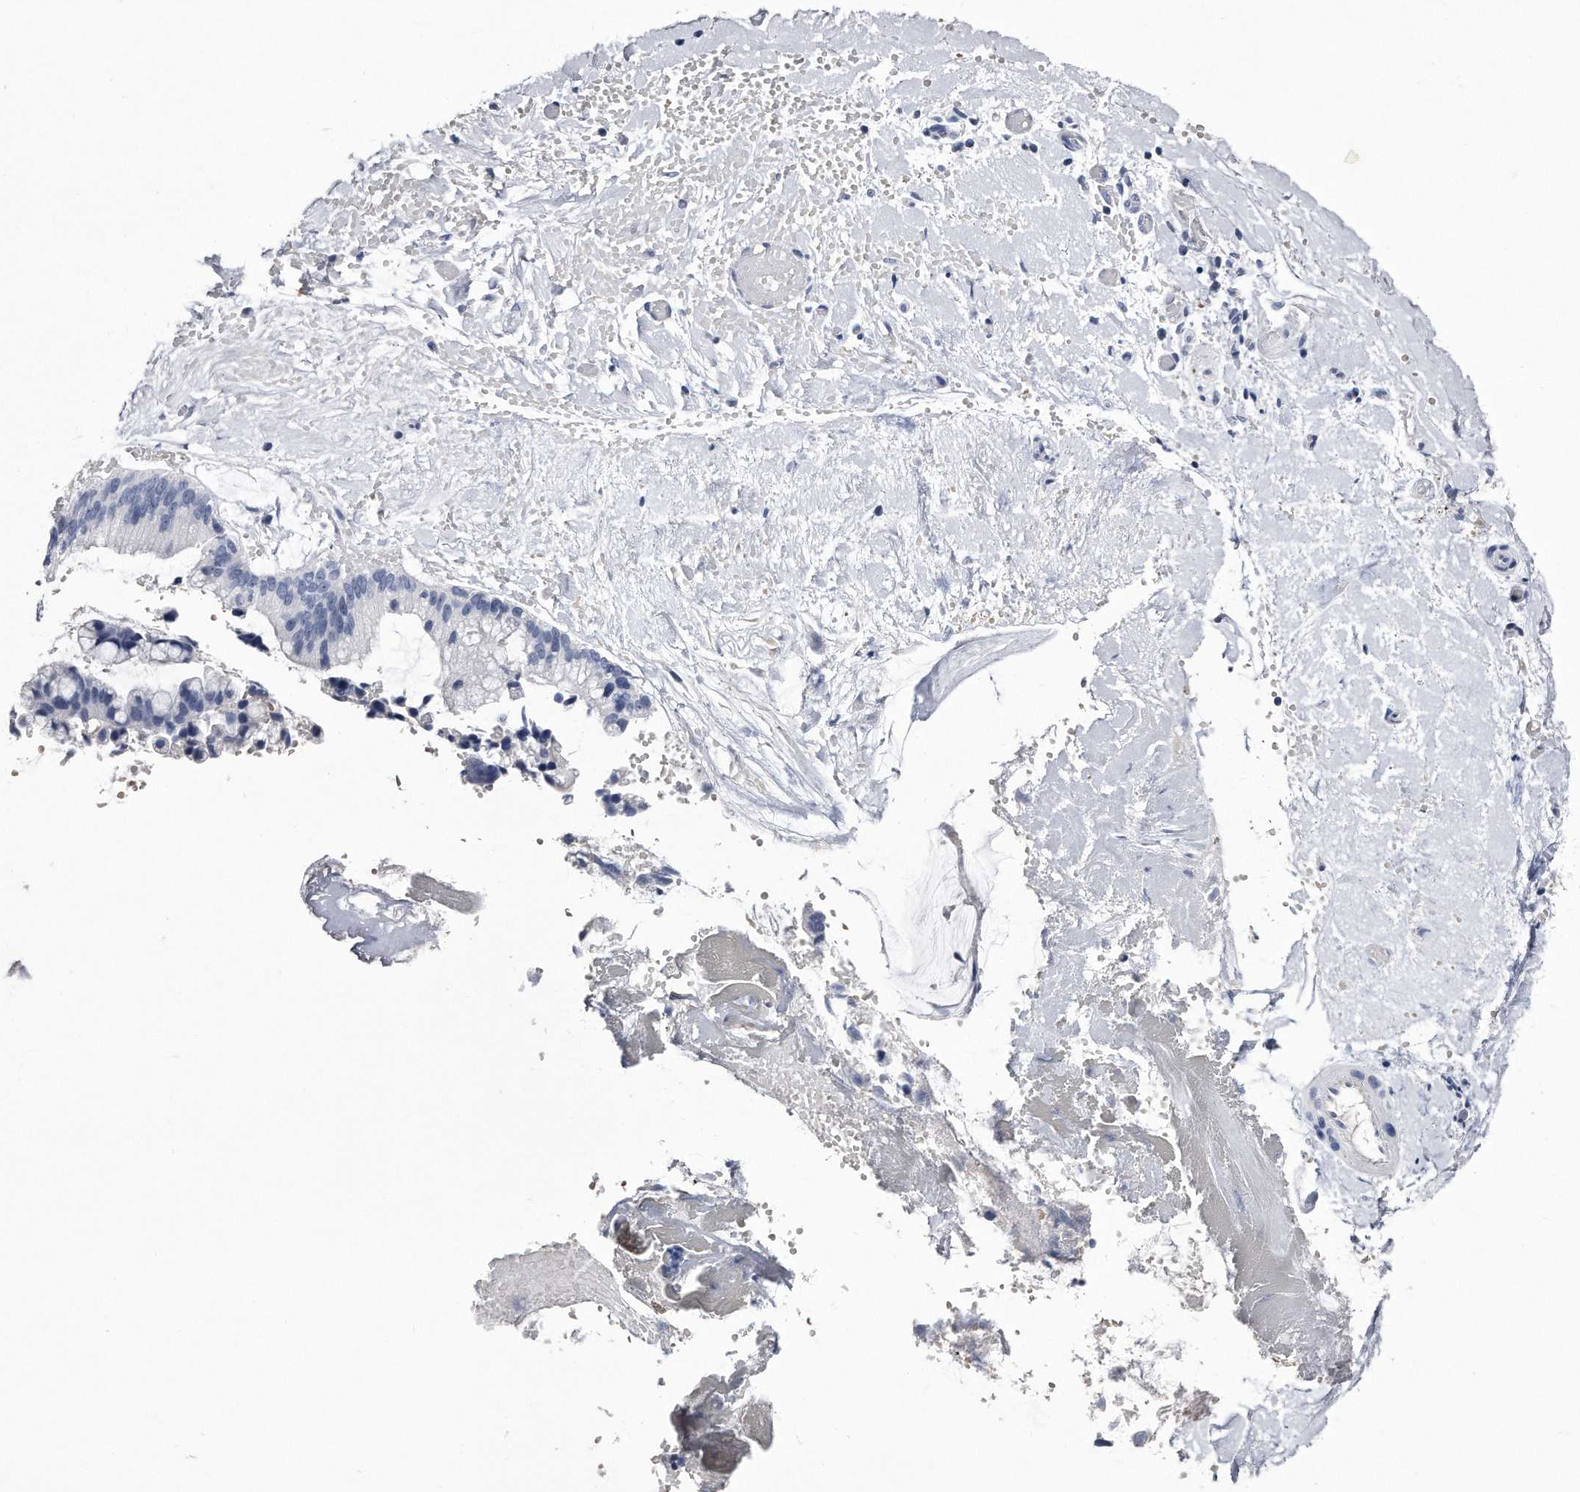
{"staining": {"intensity": "negative", "quantity": "none", "location": "none"}, "tissue": "ovarian cancer", "cell_type": "Tumor cells", "image_type": "cancer", "snomed": [{"axis": "morphology", "description": "Cystadenocarcinoma, mucinous, NOS"}, {"axis": "topography", "description": "Ovary"}], "caption": "This is a image of immunohistochemistry staining of ovarian cancer (mucinous cystadenocarcinoma), which shows no expression in tumor cells.", "gene": "KCTD8", "patient": {"sex": "female", "age": 39}}